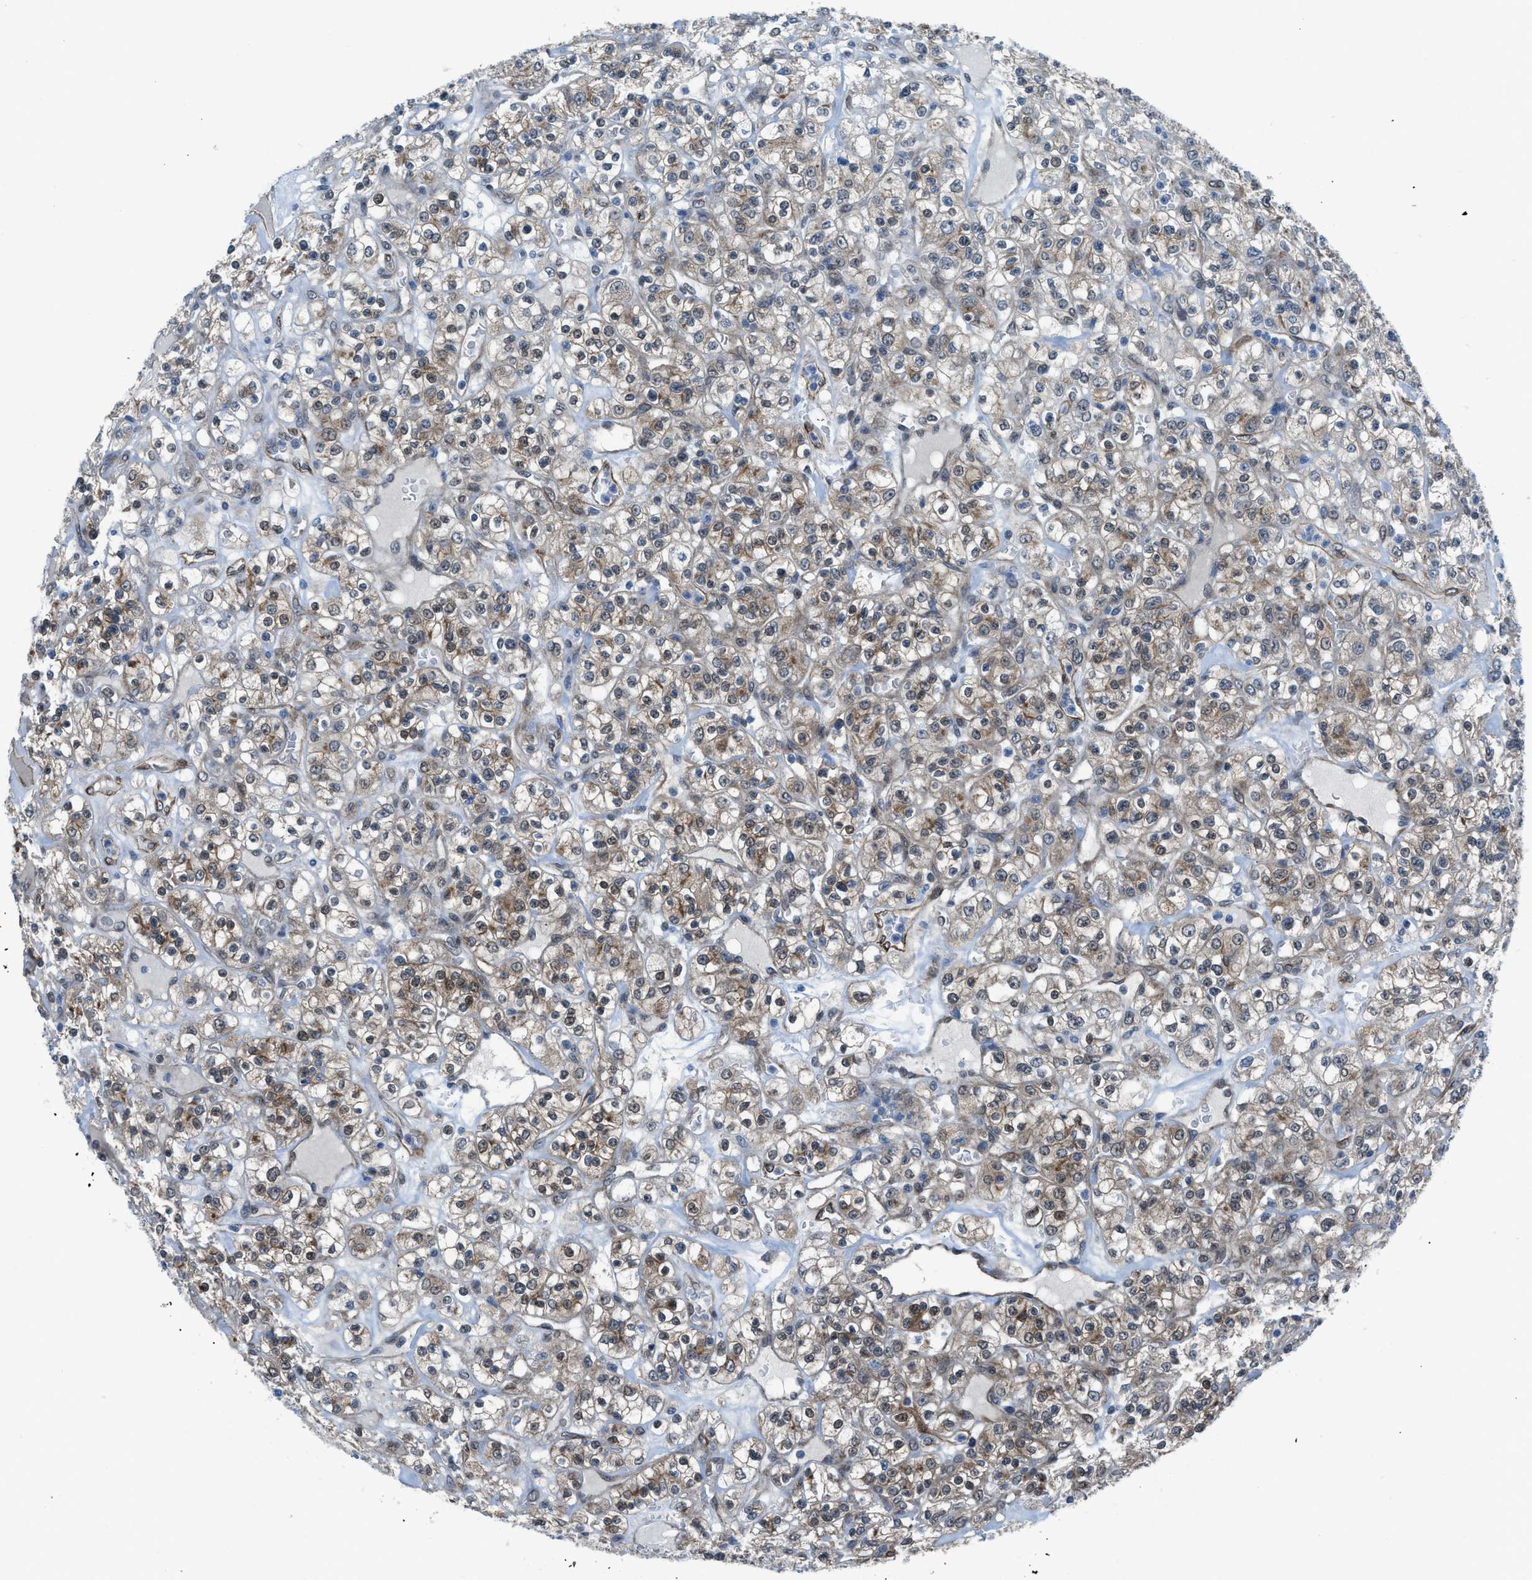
{"staining": {"intensity": "moderate", "quantity": ">75%", "location": "cytoplasmic/membranous,nuclear"}, "tissue": "renal cancer", "cell_type": "Tumor cells", "image_type": "cancer", "snomed": [{"axis": "morphology", "description": "Normal tissue, NOS"}, {"axis": "morphology", "description": "Adenocarcinoma, NOS"}, {"axis": "topography", "description": "Kidney"}], "caption": "A histopathology image of human adenocarcinoma (renal) stained for a protein exhibits moderate cytoplasmic/membranous and nuclear brown staining in tumor cells. The staining was performed using DAB, with brown indicating positive protein expression. Nuclei are stained blue with hematoxylin.", "gene": "PRKN", "patient": {"sex": "female", "age": 72}}